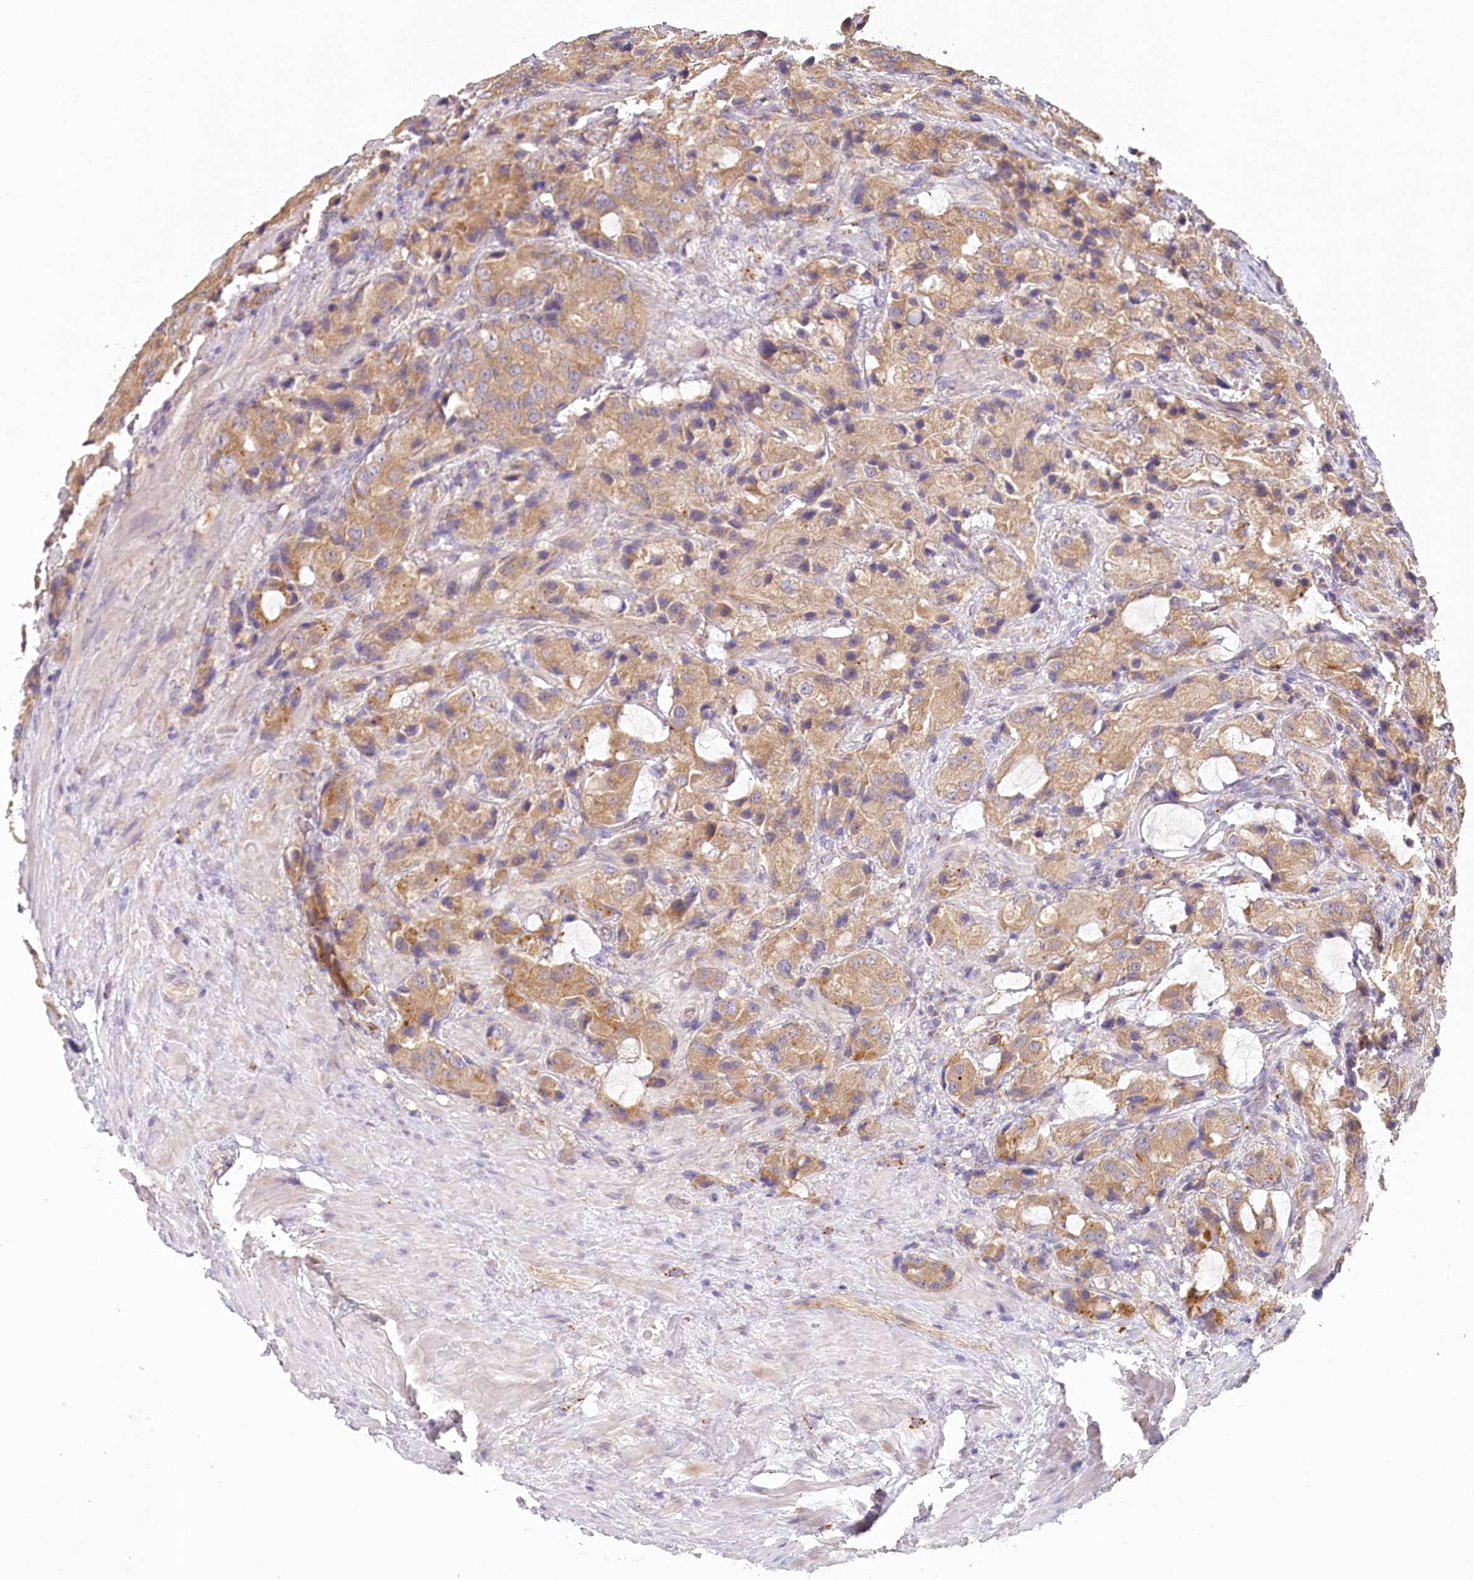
{"staining": {"intensity": "weak", "quantity": ">75%", "location": "cytoplasmic/membranous"}, "tissue": "prostate cancer", "cell_type": "Tumor cells", "image_type": "cancer", "snomed": [{"axis": "morphology", "description": "Adenocarcinoma, High grade"}, {"axis": "topography", "description": "Prostate"}], "caption": "High-magnification brightfield microscopy of prostate high-grade adenocarcinoma stained with DAB (3,3'-diaminobenzidine) (brown) and counterstained with hematoxylin (blue). tumor cells exhibit weak cytoplasmic/membranous expression is seen in approximately>75% of cells.", "gene": "VSIG1", "patient": {"sex": "male", "age": 70}}